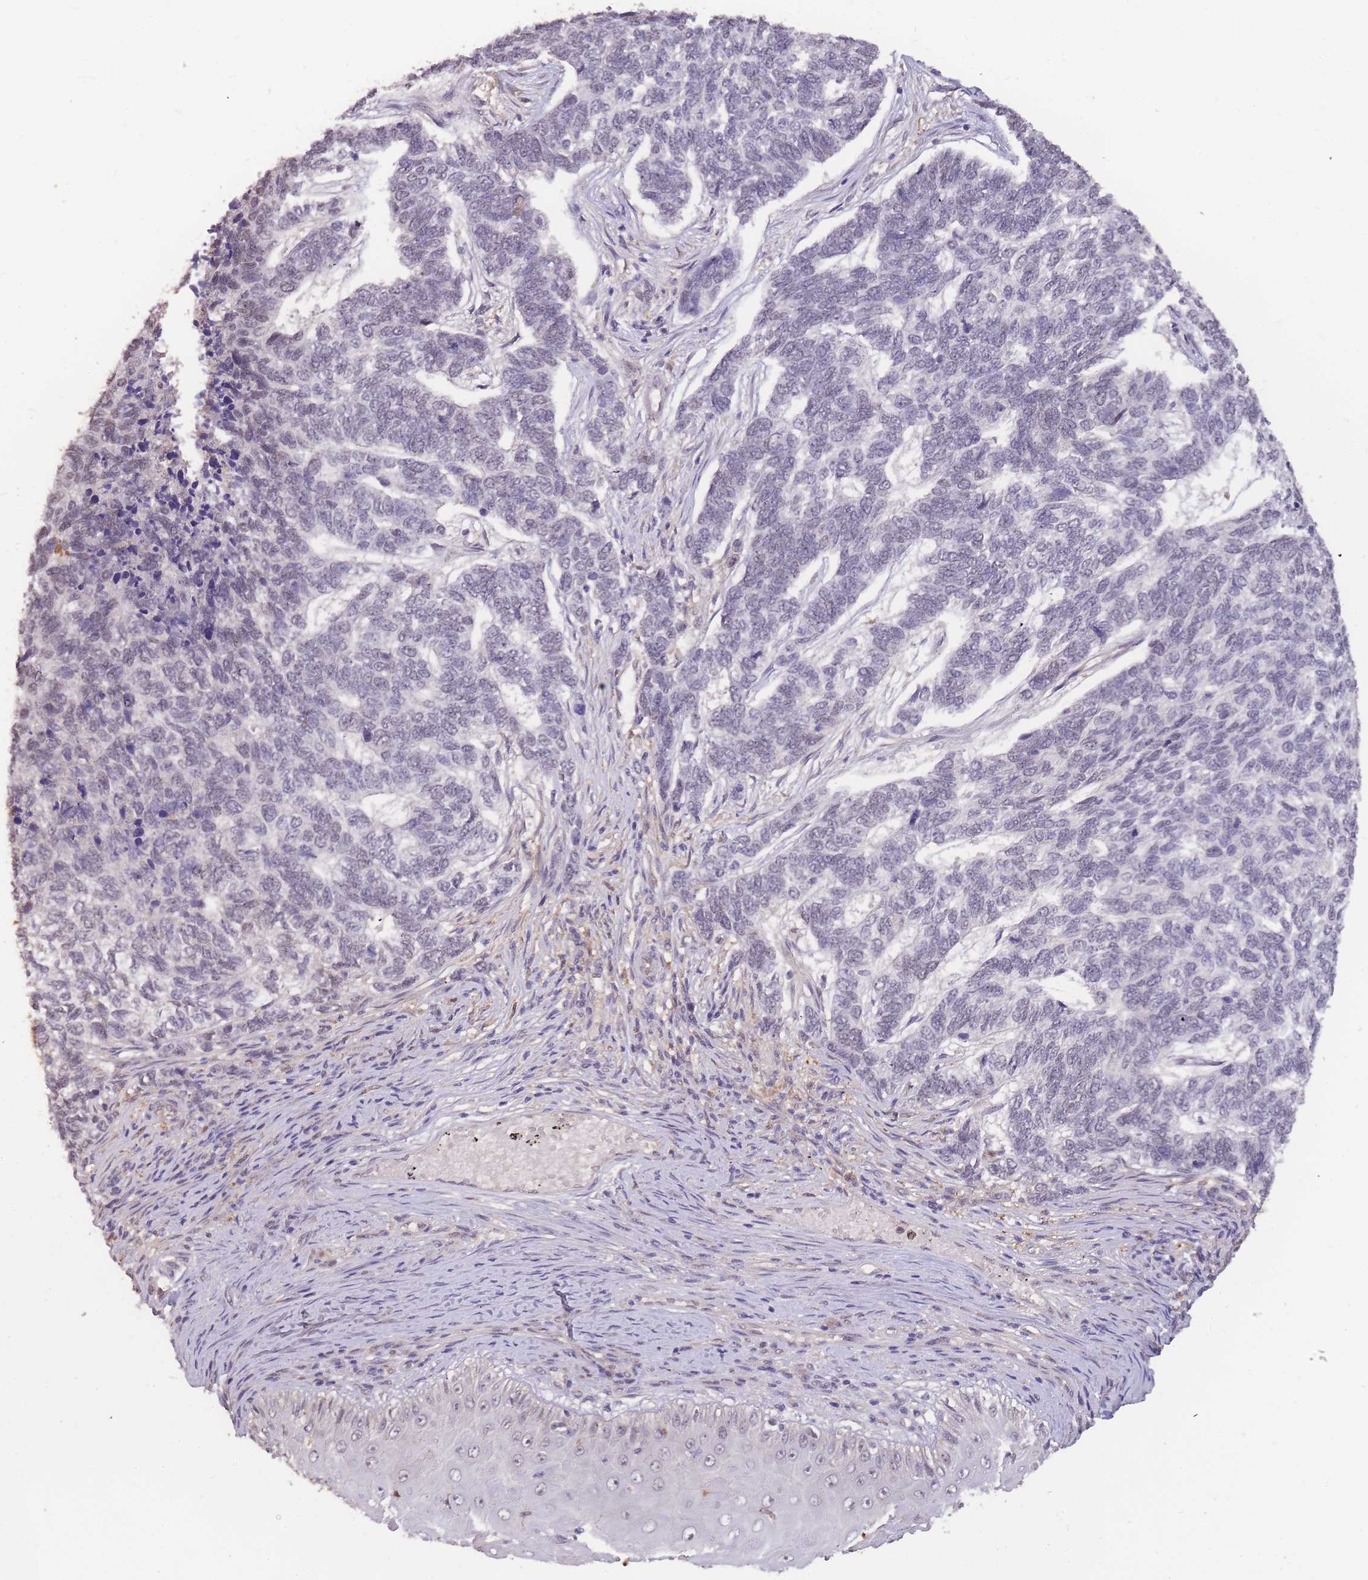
{"staining": {"intensity": "negative", "quantity": "none", "location": "none"}, "tissue": "skin cancer", "cell_type": "Tumor cells", "image_type": "cancer", "snomed": [{"axis": "morphology", "description": "Basal cell carcinoma"}, {"axis": "topography", "description": "Skin"}], "caption": "IHC histopathology image of skin basal cell carcinoma stained for a protein (brown), which shows no staining in tumor cells. The staining was performed using DAB to visualize the protein expression in brown, while the nuclei were stained in blue with hematoxylin (Magnification: 20x).", "gene": "CDKN2AIPNL", "patient": {"sex": "female", "age": 65}}